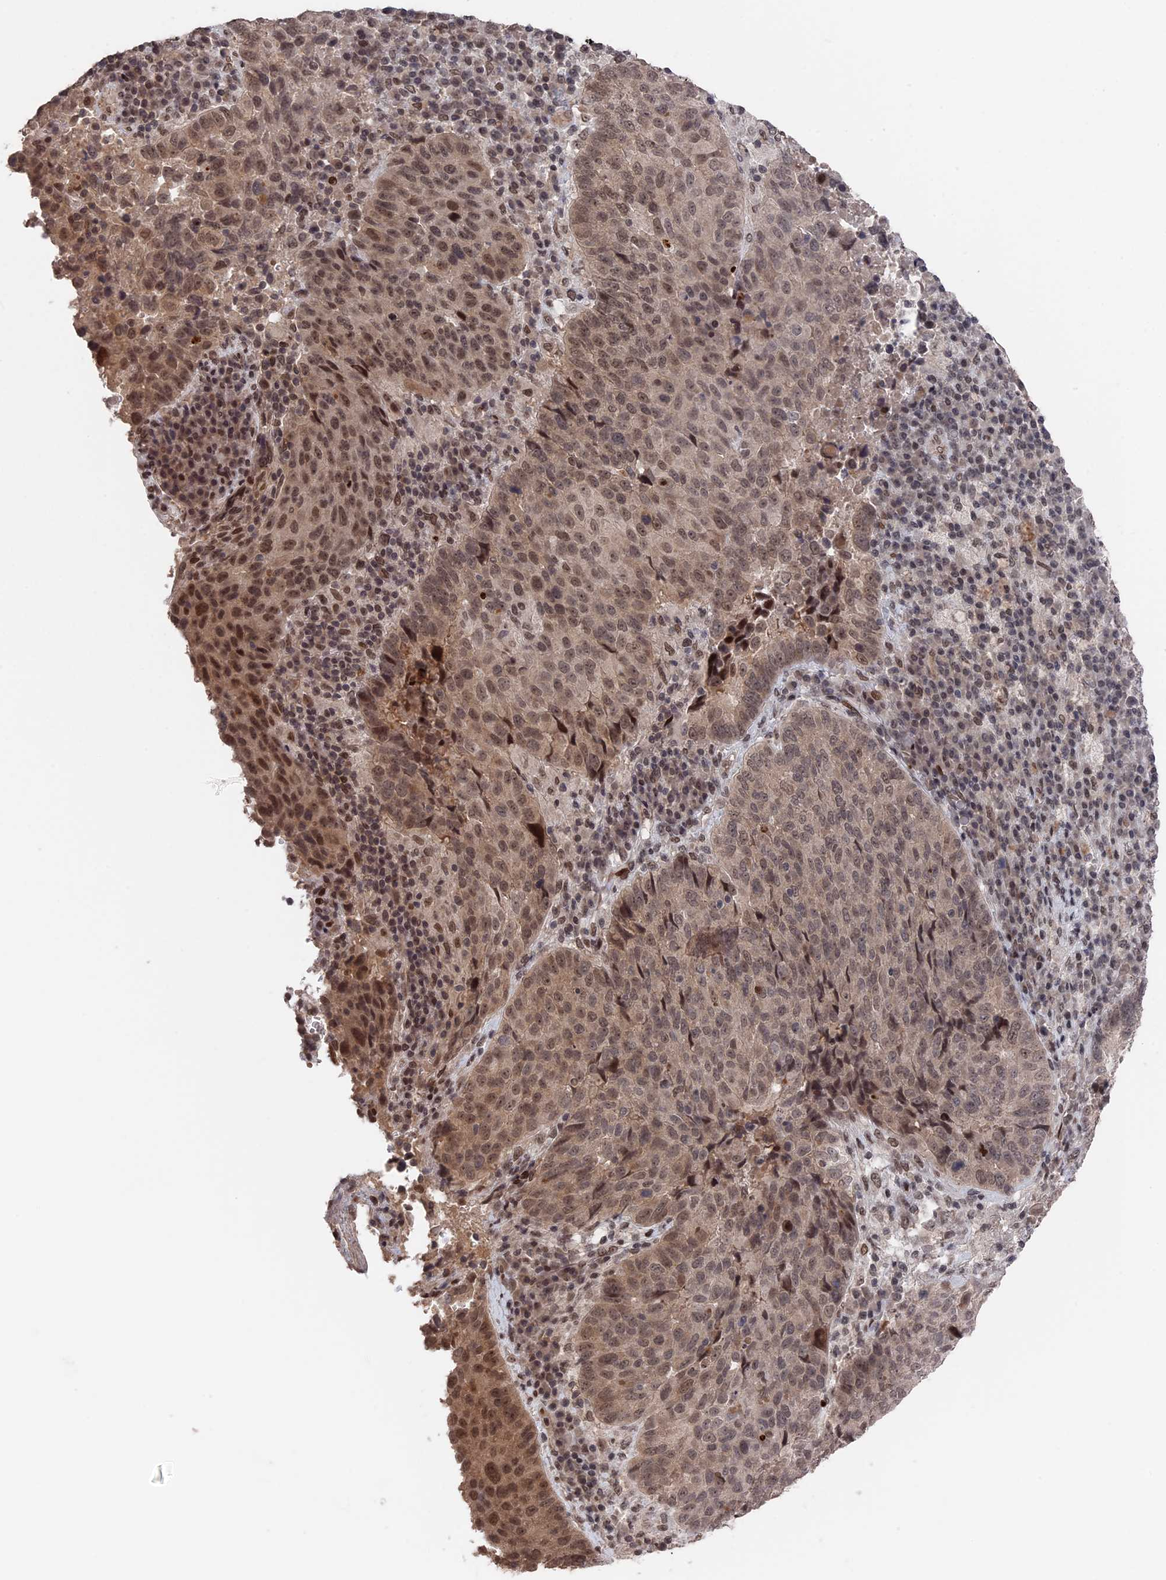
{"staining": {"intensity": "moderate", "quantity": ">75%", "location": "nuclear"}, "tissue": "lung cancer", "cell_type": "Tumor cells", "image_type": "cancer", "snomed": [{"axis": "morphology", "description": "Squamous cell carcinoma, NOS"}, {"axis": "topography", "description": "Lung"}], "caption": "A photomicrograph of human lung cancer (squamous cell carcinoma) stained for a protein exhibits moderate nuclear brown staining in tumor cells.", "gene": "NR2C2AP", "patient": {"sex": "male", "age": 73}}